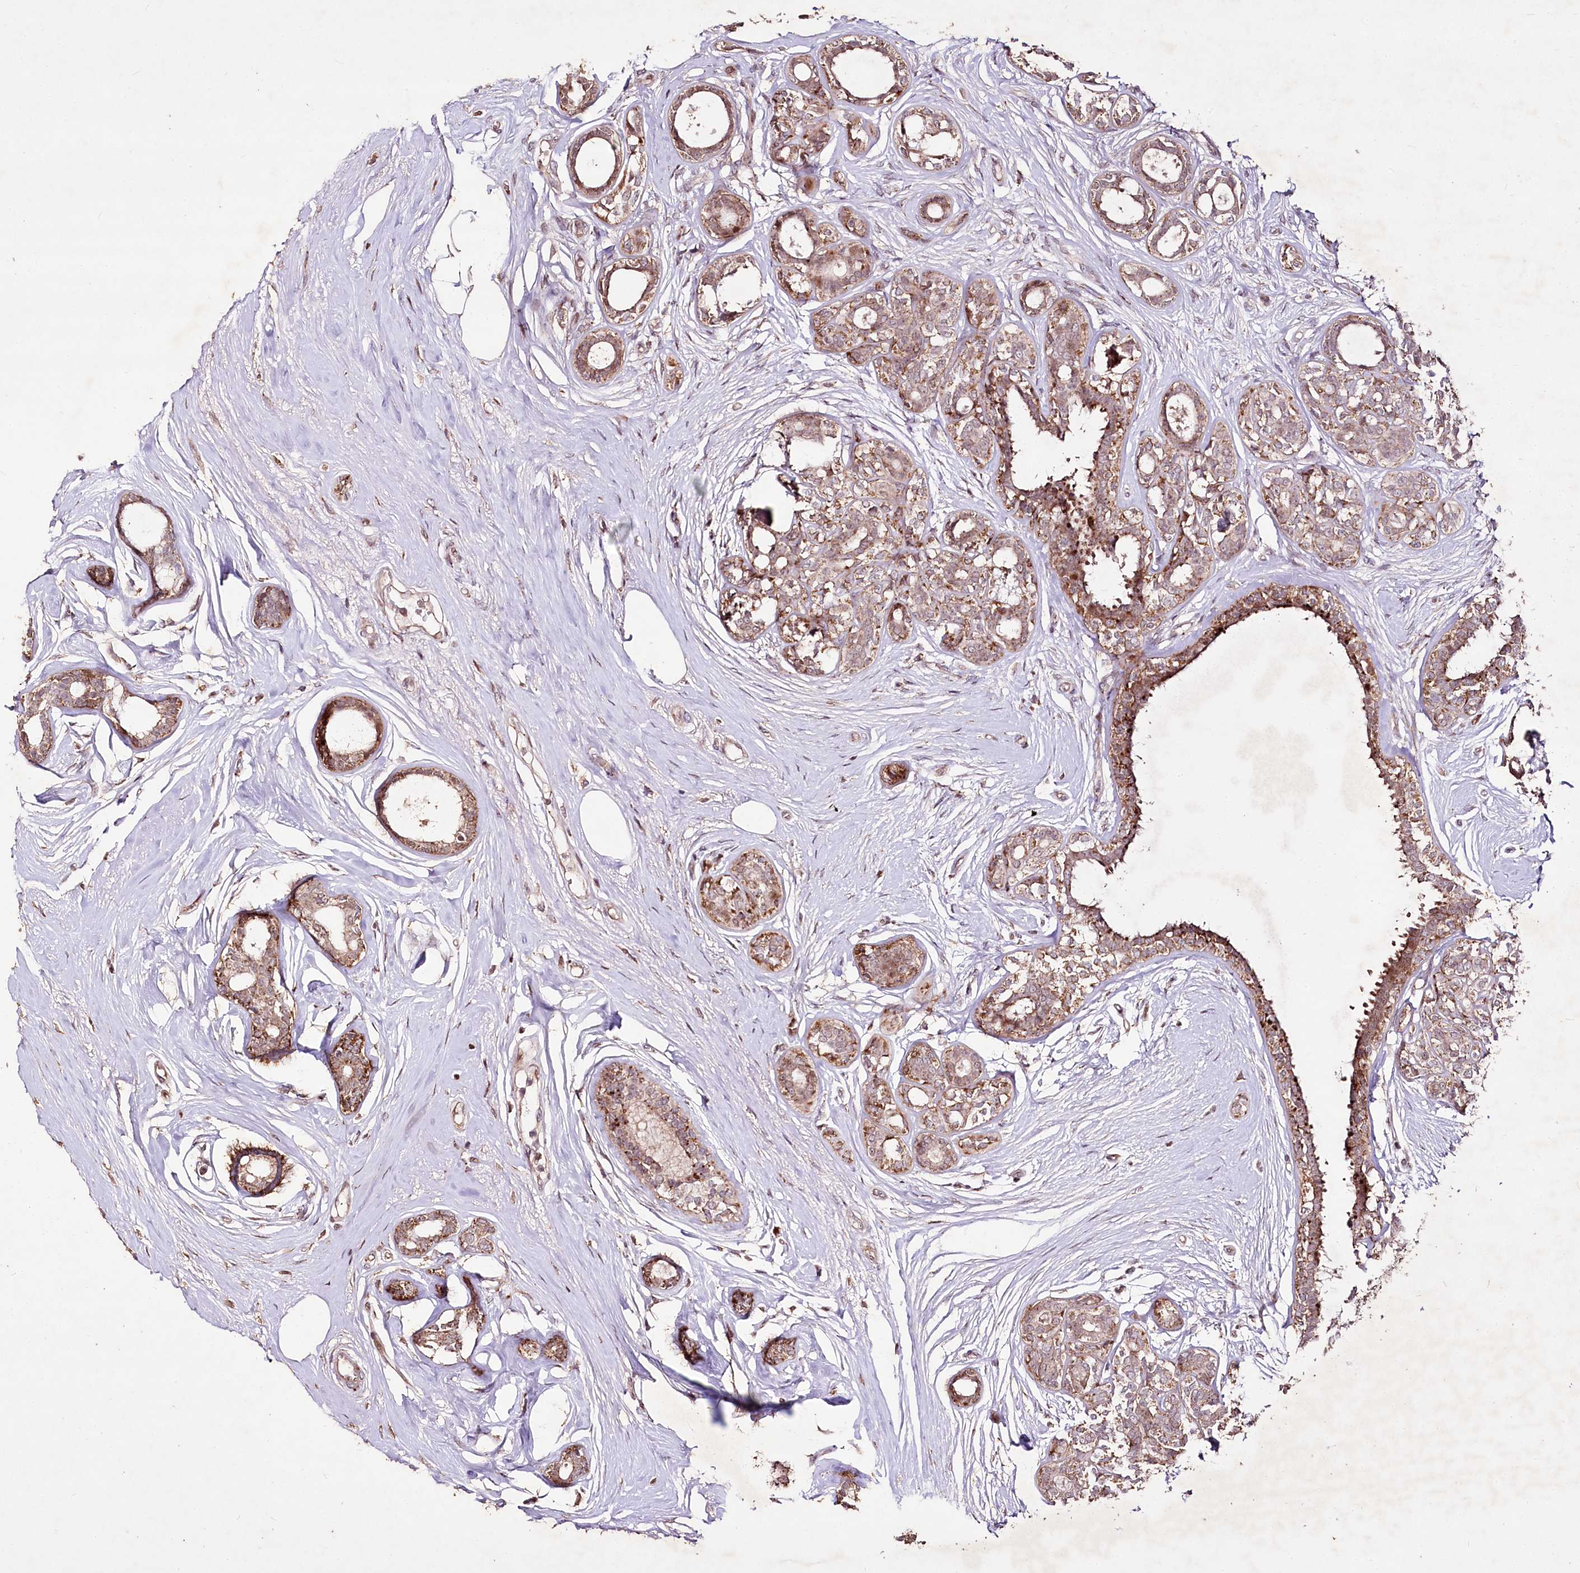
{"staining": {"intensity": "moderate", "quantity": ">75%", "location": "cytoplasmic/membranous"}, "tissue": "breast cancer", "cell_type": "Tumor cells", "image_type": "cancer", "snomed": [{"axis": "morphology", "description": "Lobular carcinoma"}, {"axis": "topography", "description": "Breast"}], "caption": "Breast cancer stained with DAB IHC demonstrates medium levels of moderate cytoplasmic/membranous expression in approximately >75% of tumor cells.", "gene": "CARD19", "patient": {"sex": "female", "age": 51}}